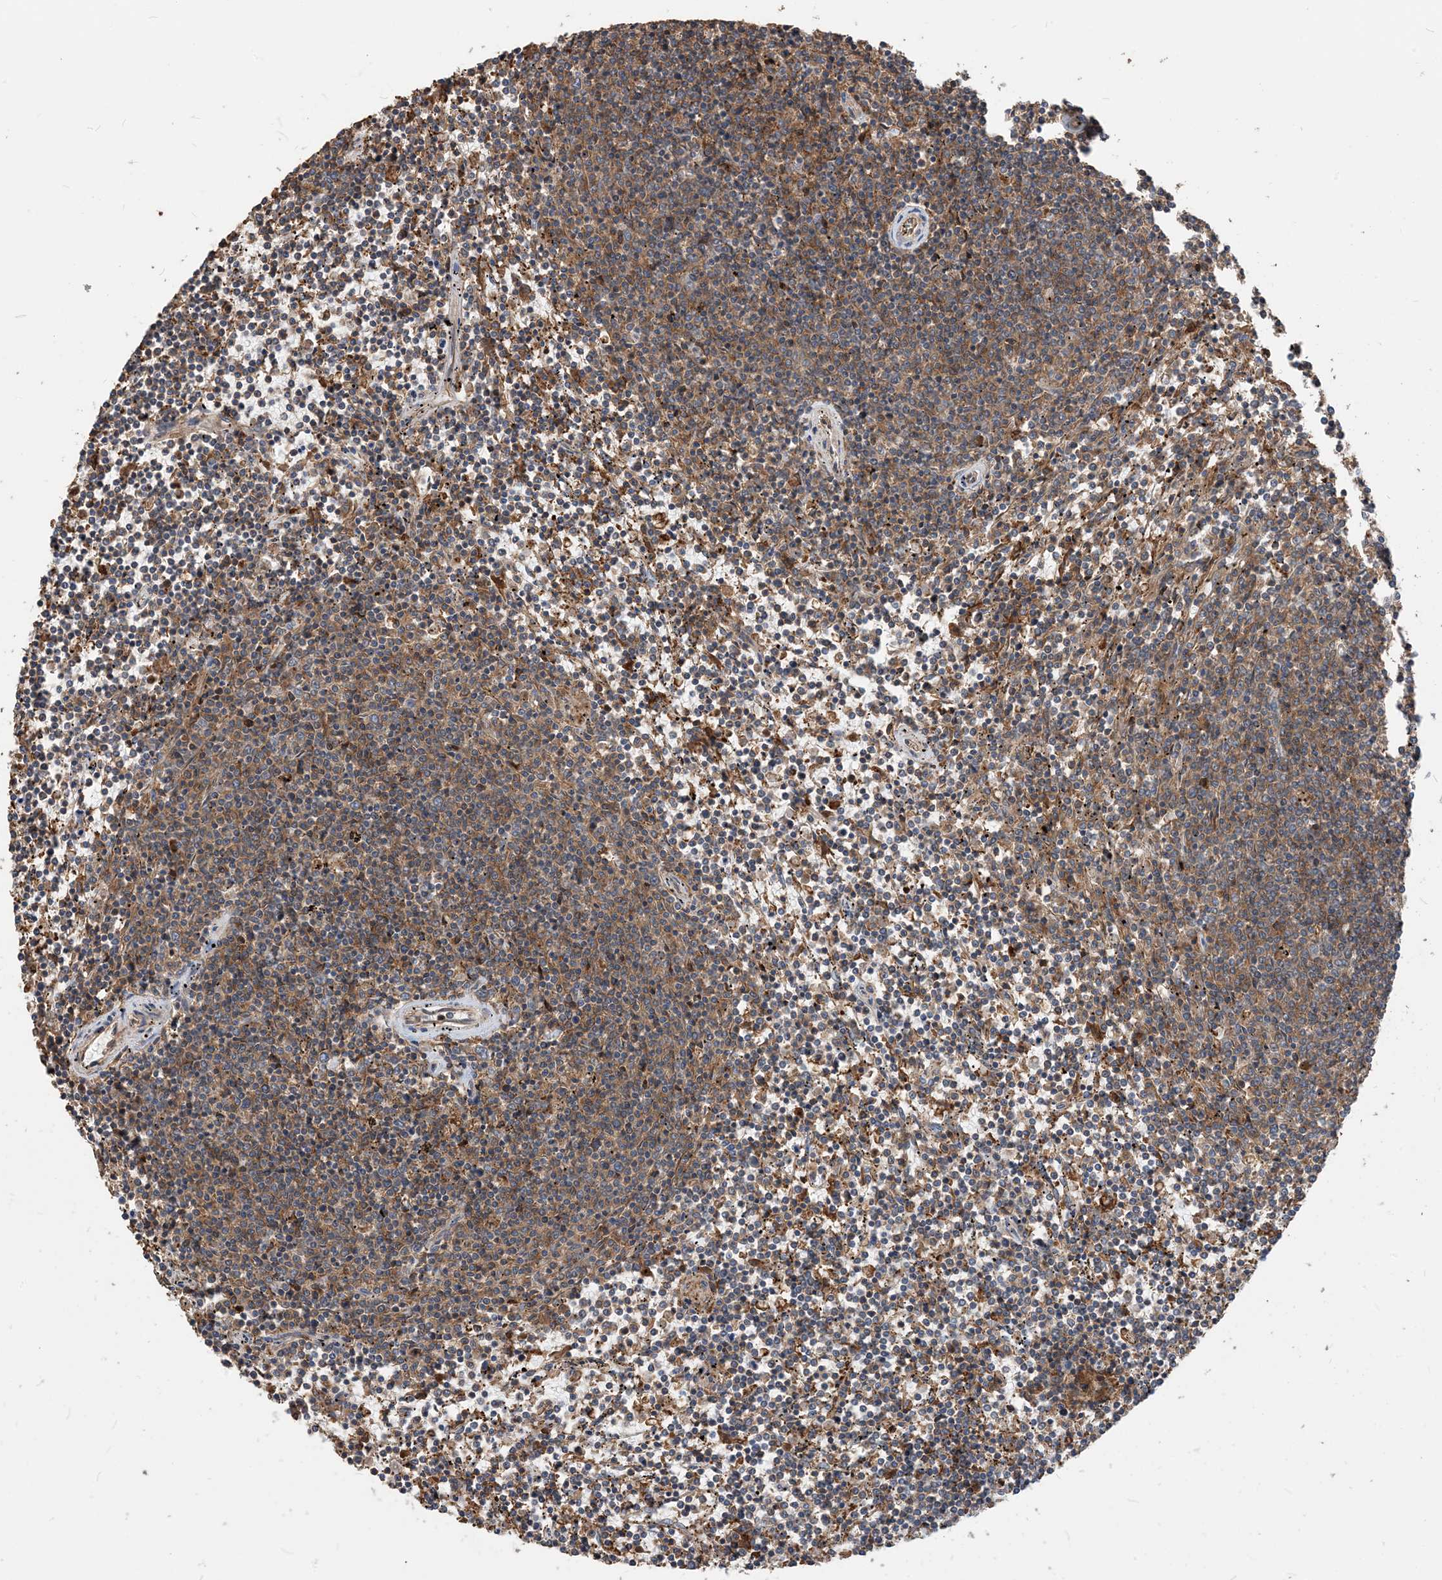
{"staining": {"intensity": "moderate", "quantity": ">75%", "location": "cytoplasmic/membranous"}, "tissue": "lymphoma", "cell_type": "Tumor cells", "image_type": "cancer", "snomed": [{"axis": "morphology", "description": "Malignant lymphoma, non-Hodgkin's type, Low grade"}, {"axis": "topography", "description": "Spleen"}], "caption": "IHC of lymphoma shows medium levels of moderate cytoplasmic/membranous positivity in approximately >75% of tumor cells. (brown staining indicates protein expression, while blue staining denotes nuclei).", "gene": "PARVG", "patient": {"sex": "female", "age": 50}}